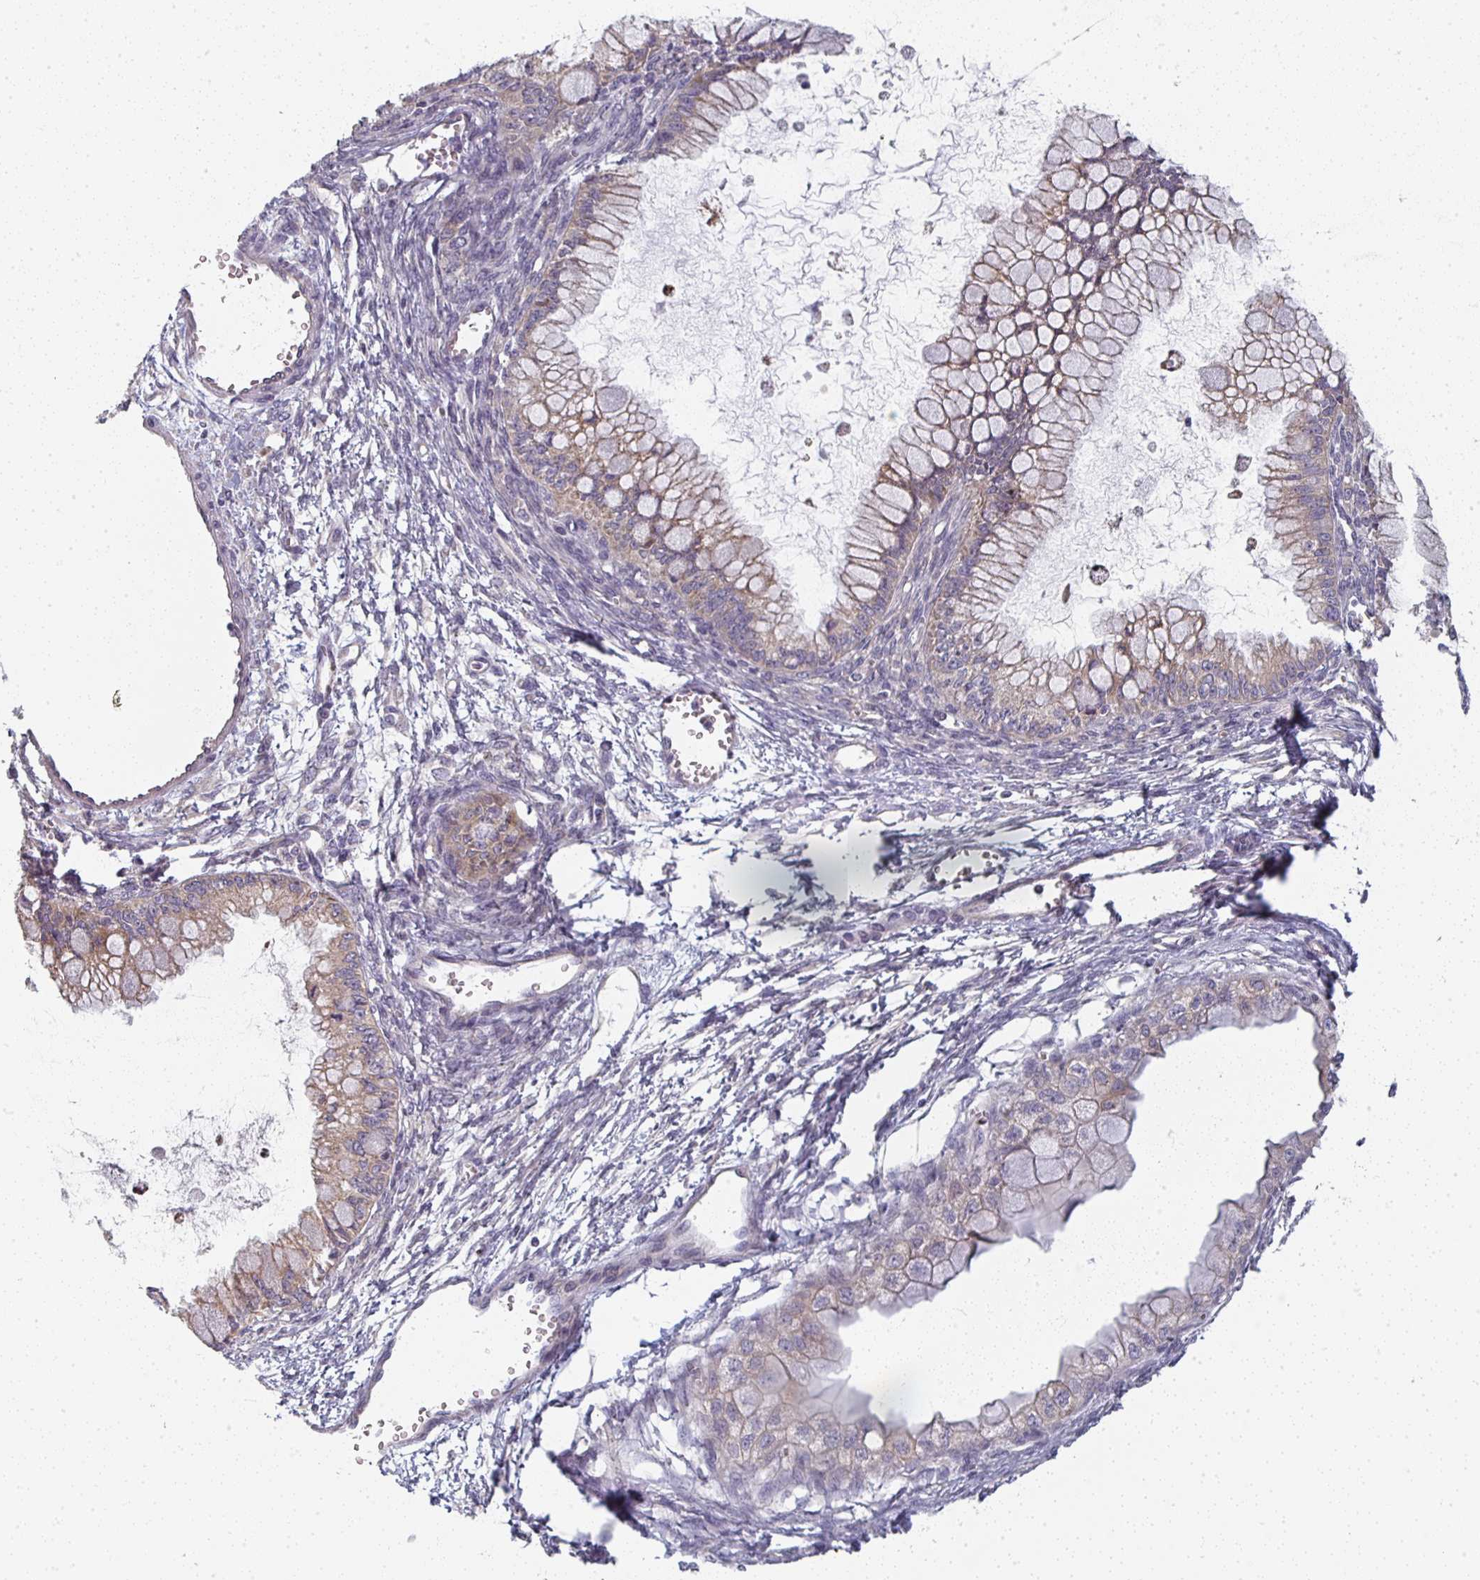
{"staining": {"intensity": "weak", "quantity": "25%-75%", "location": "cytoplasmic/membranous"}, "tissue": "ovarian cancer", "cell_type": "Tumor cells", "image_type": "cancer", "snomed": [{"axis": "morphology", "description": "Cystadenocarcinoma, mucinous, NOS"}, {"axis": "topography", "description": "Ovary"}], "caption": "Weak cytoplasmic/membranous staining is seen in approximately 25%-75% of tumor cells in ovarian cancer (mucinous cystadenocarcinoma).", "gene": "CTHRC1", "patient": {"sex": "female", "age": 34}}